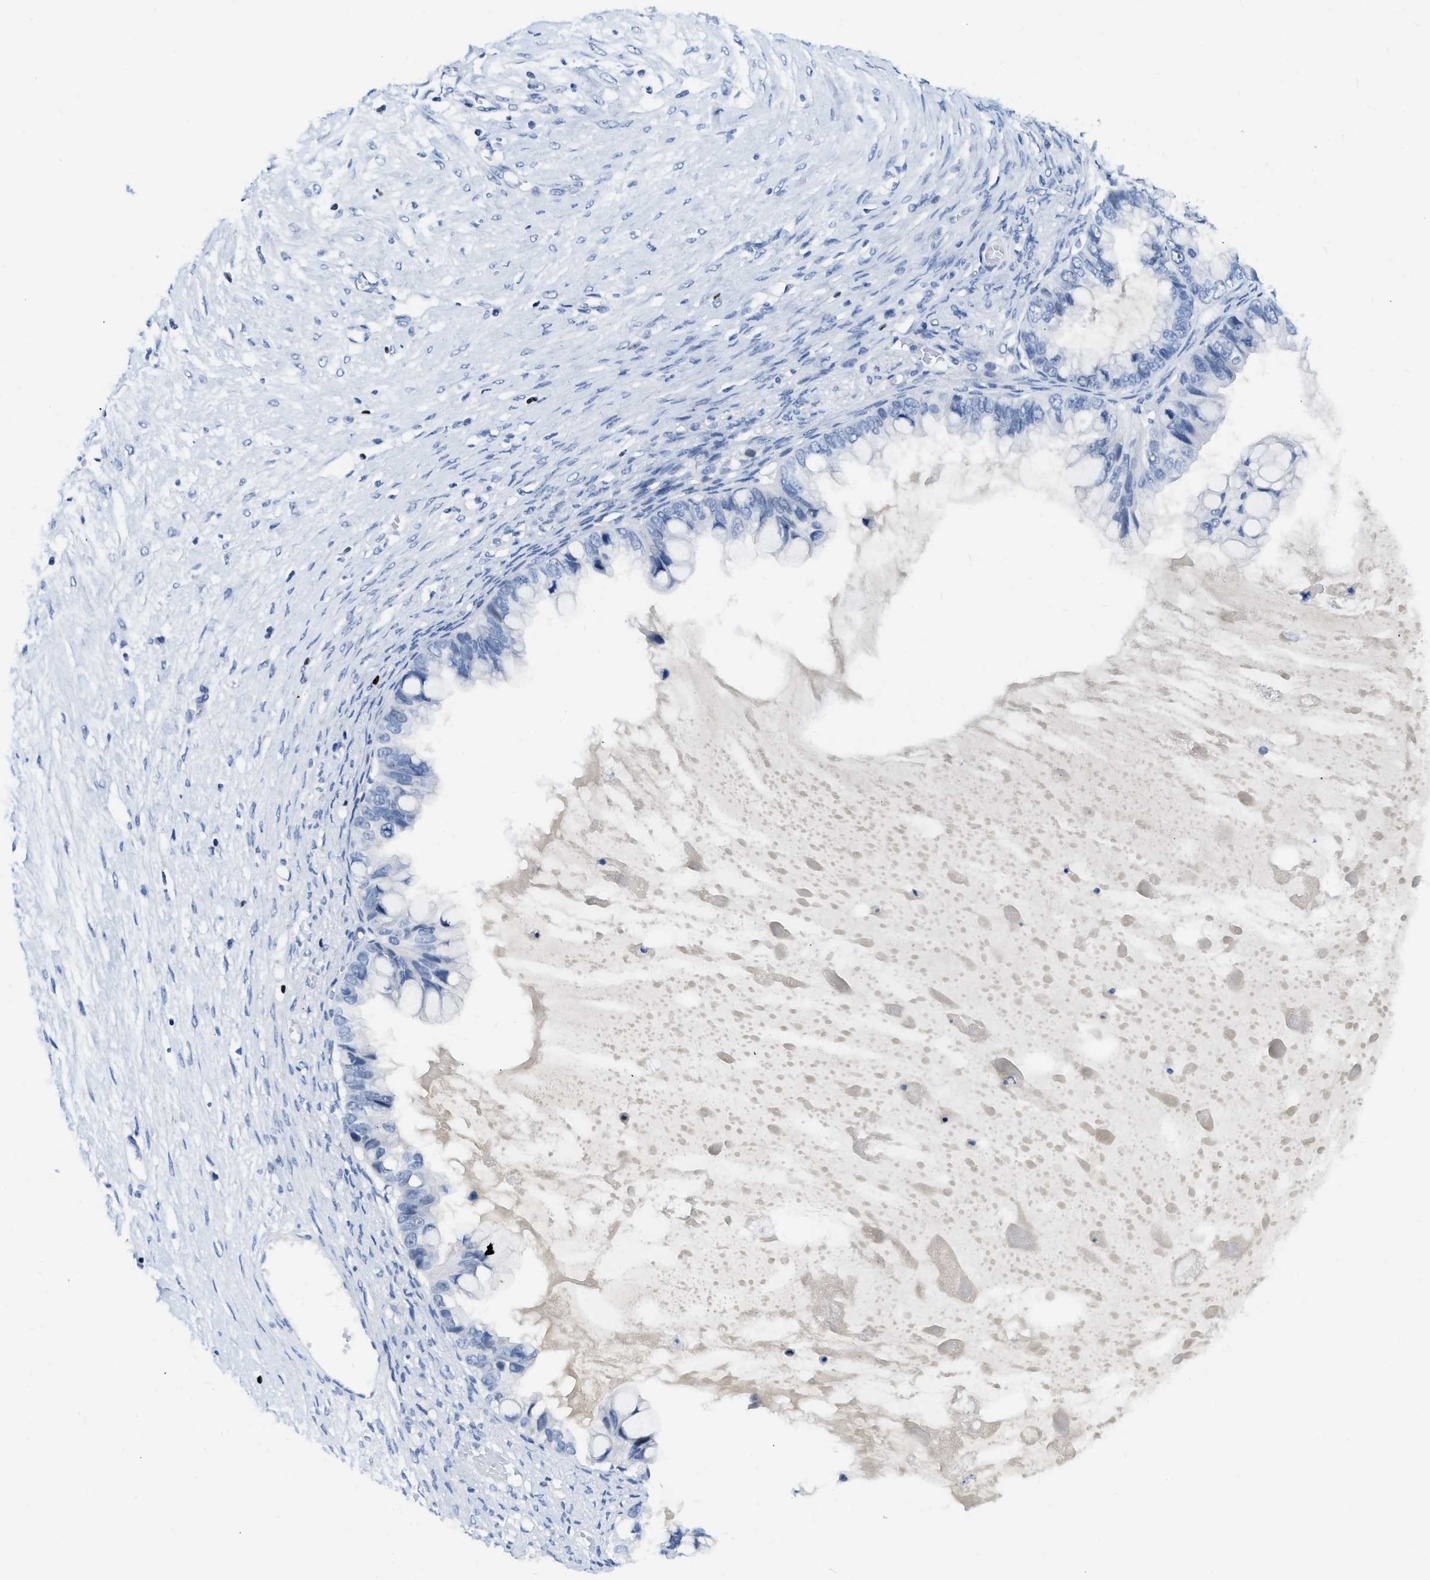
{"staining": {"intensity": "negative", "quantity": "none", "location": "none"}, "tissue": "ovarian cancer", "cell_type": "Tumor cells", "image_type": "cancer", "snomed": [{"axis": "morphology", "description": "Cystadenocarcinoma, mucinous, NOS"}, {"axis": "topography", "description": "Ovary"}], "caption": "DAB (3,3'-diaminobenzidine) immunohistochemical staining of human ovarian mucinous cystadenocarcinoma displays no significant expression in tumor cells.", "gene": "TCF7", "patient": {"sex": "female", "age": 80}}